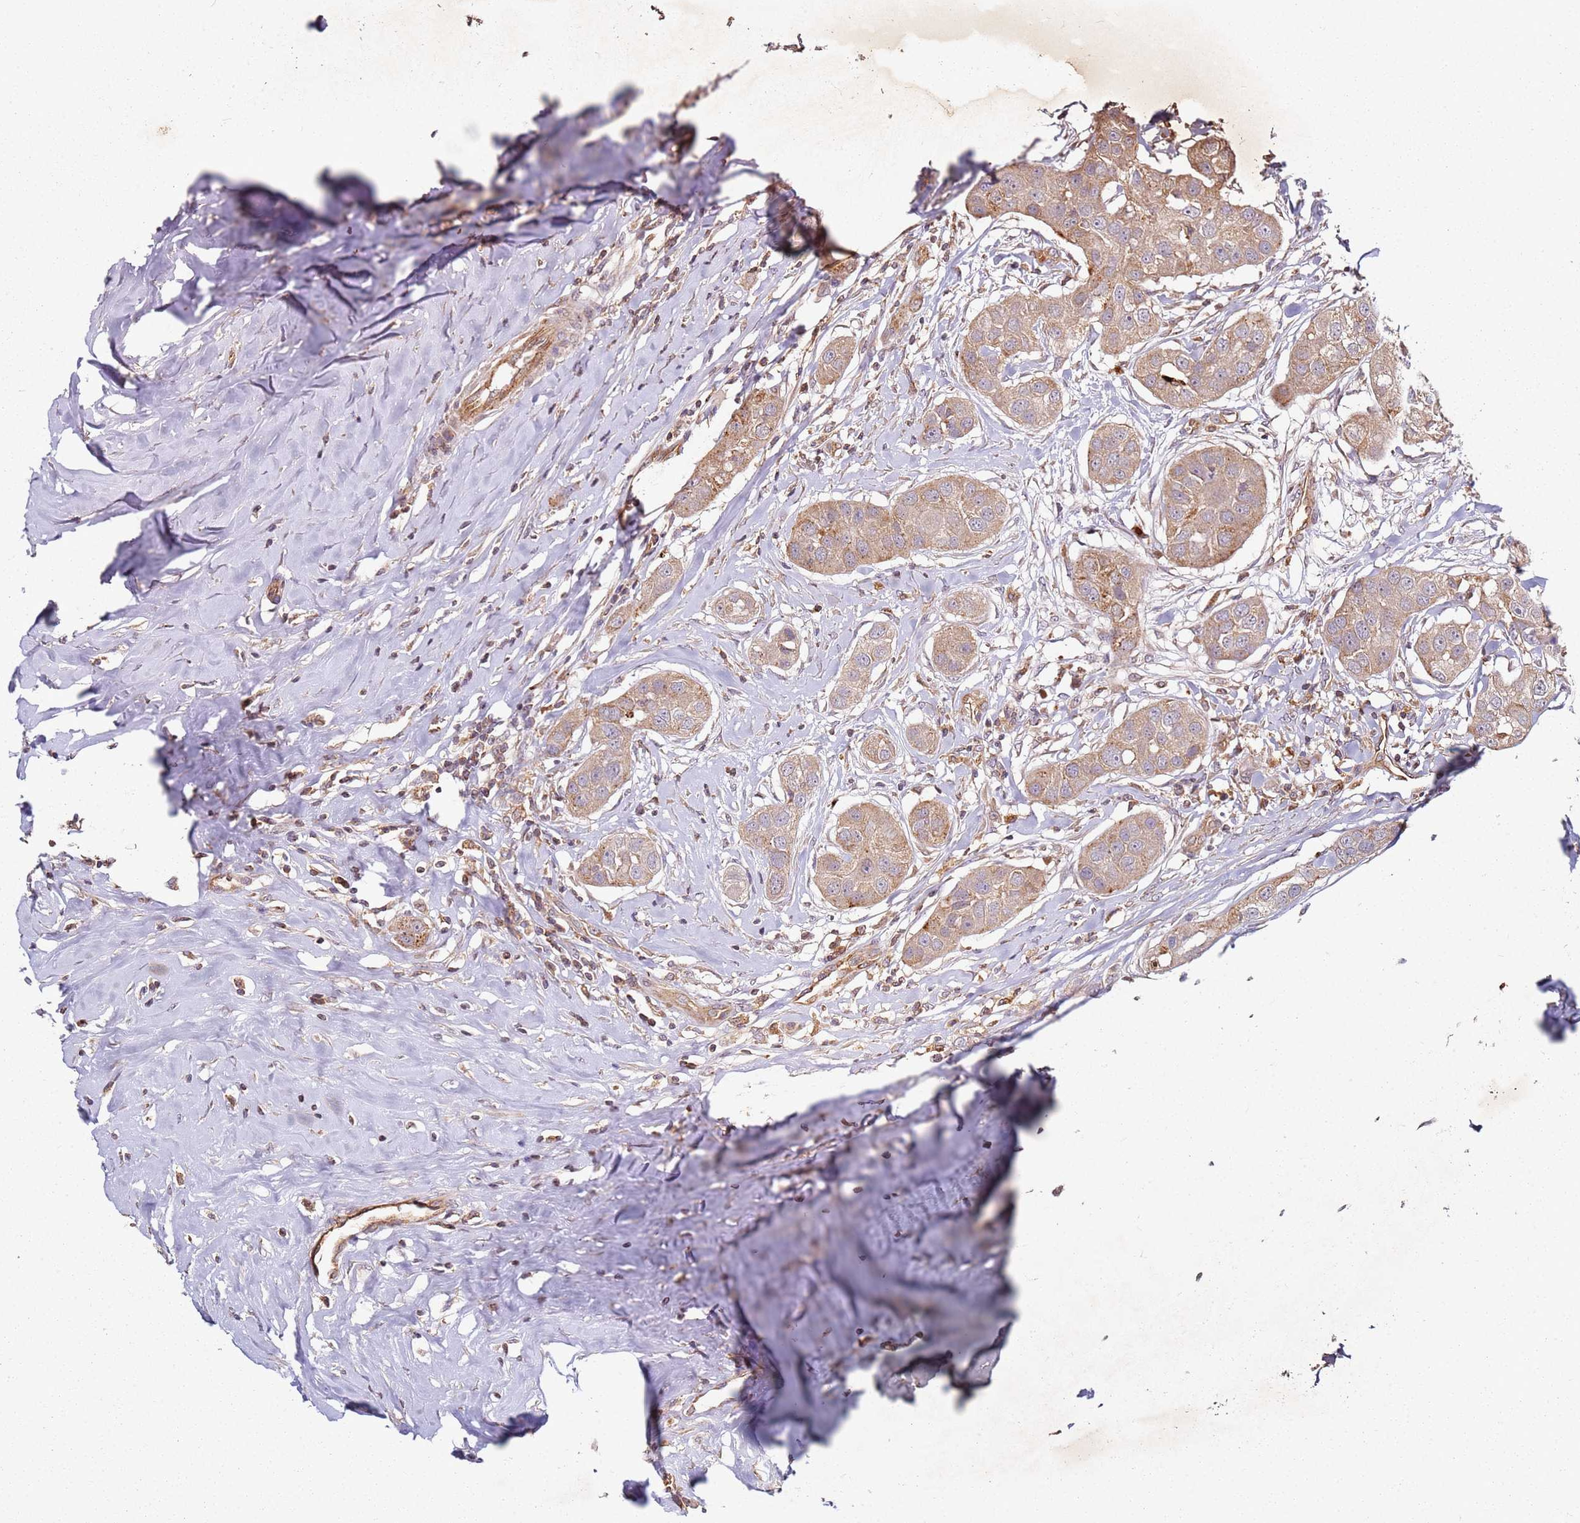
{"staining": {"intensity": "moderate", "quantity": ">75%", "location": "cytoplasmic/membranous"}, "tissue": "head and neck cancer", "cell_type": "Tumor cells", "image_type": "cancer", "snomed": [{"axis": "morphology", "description": "Normal tissue, NOS"}, {"axis": "morphology", "description": "Squamous cell carcinoma, NOS"}, {"axis": "topography", "description": "Skeletal muscle"}, {"axis": "topography", "description": "Head-Neck"}], "caption": "Squamous cell carcinoma (head and neck) stained for a protein exhibits moderate cytoplasmic/membranous positivity in tumor cells.", "gene": "SCGB2B2", "patient": {"sex": "male", "age": 51}}